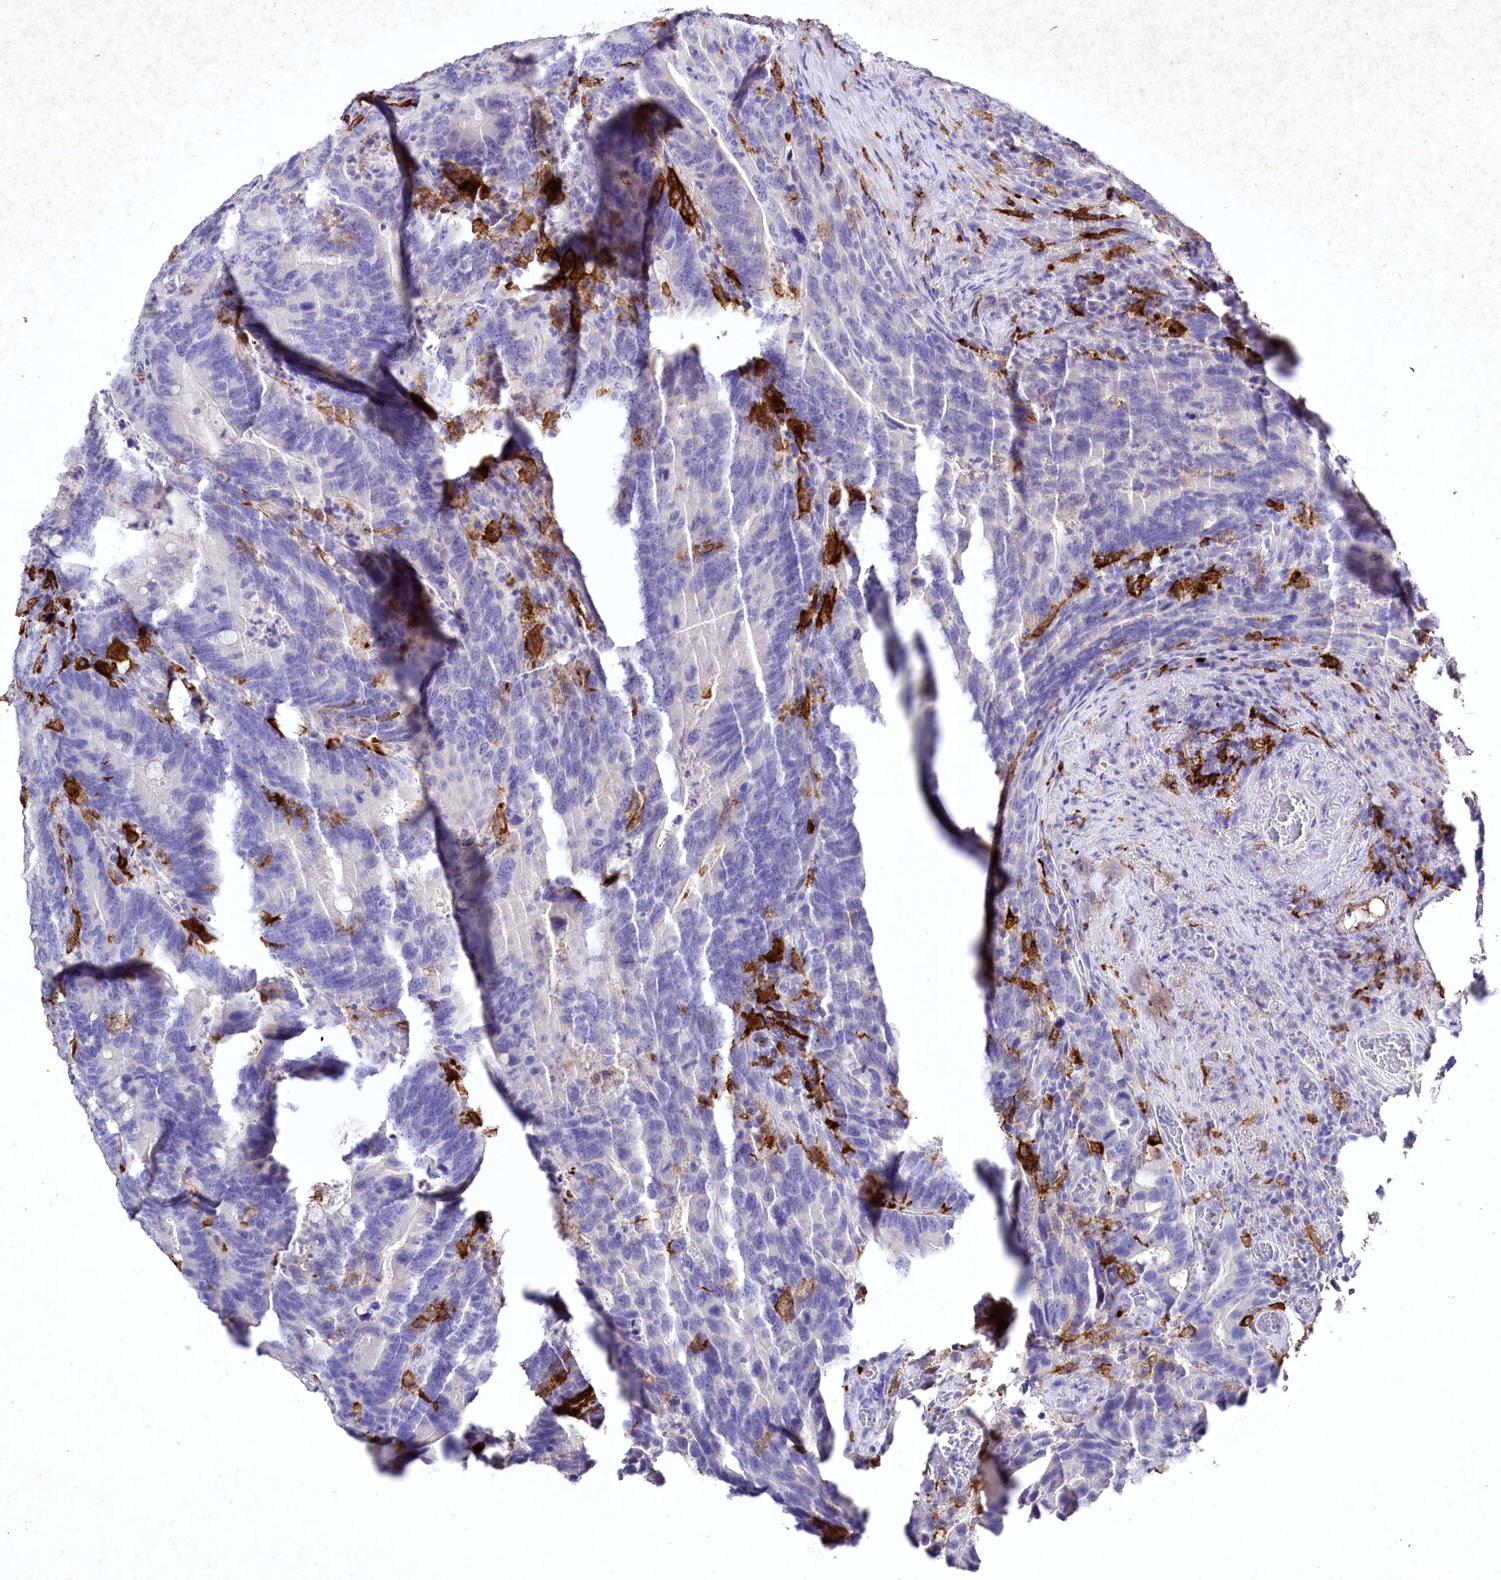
{"staining": {"intensity": "negative", "quantity": "none", "location": "none"}, "tissue": "colorectal cancer", "cell_type": "Tumor cells", "image_type": "cancer", "snomed": [{"axis": "morphology", "description": "Adenocarcinoma, NOS"}, {"axis": "topography", "description": "Colon"}], "caption": "This is a image of IHC staining of colorectal adenocarcinoma, which shows no positivity in tumor cells.", "gene": "CLEC4M", "patient": {"sex": "female", "age": 66}}